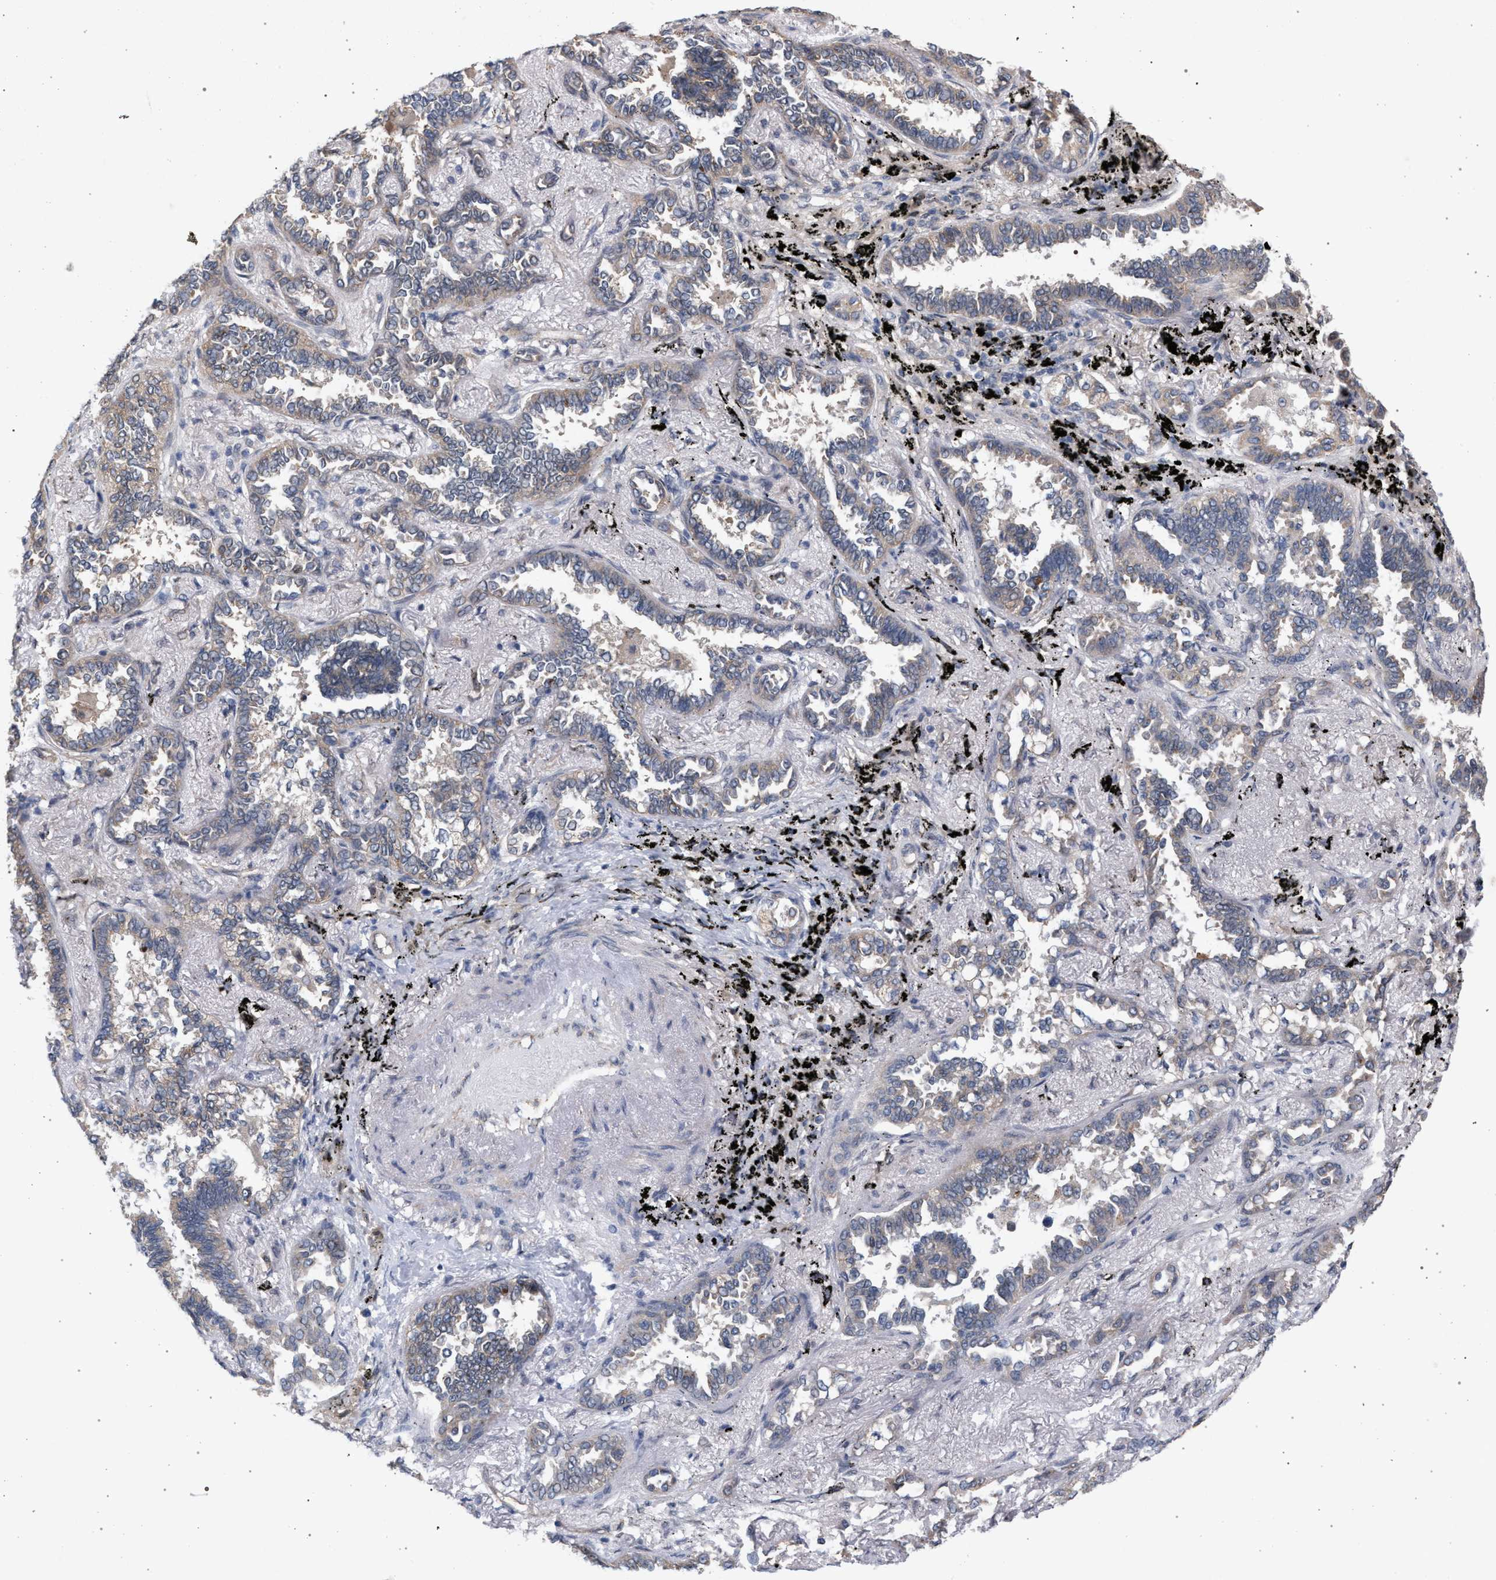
{"staining": {"intensity": "weak", "quantity": "25%-75%", "location": "cytoplasmic/membranous"}, "tissue": "lung cancer", "cell_type": "Tumor cells", "image_type": "cancer", "snomed": [{"axis": "morphology", "description": "Adenocarcinoma, NOS"}, {"axis": "topography", "description": "Lung"}], "caption": "Protein expression analysis of adenocarcinoma (lung) displays weak cytoplasmic/membranous staining in approximately 25%-75% of tumor cells.", "gene": "ARPC5L", "patient": {"sex": "male", "age": 59}}